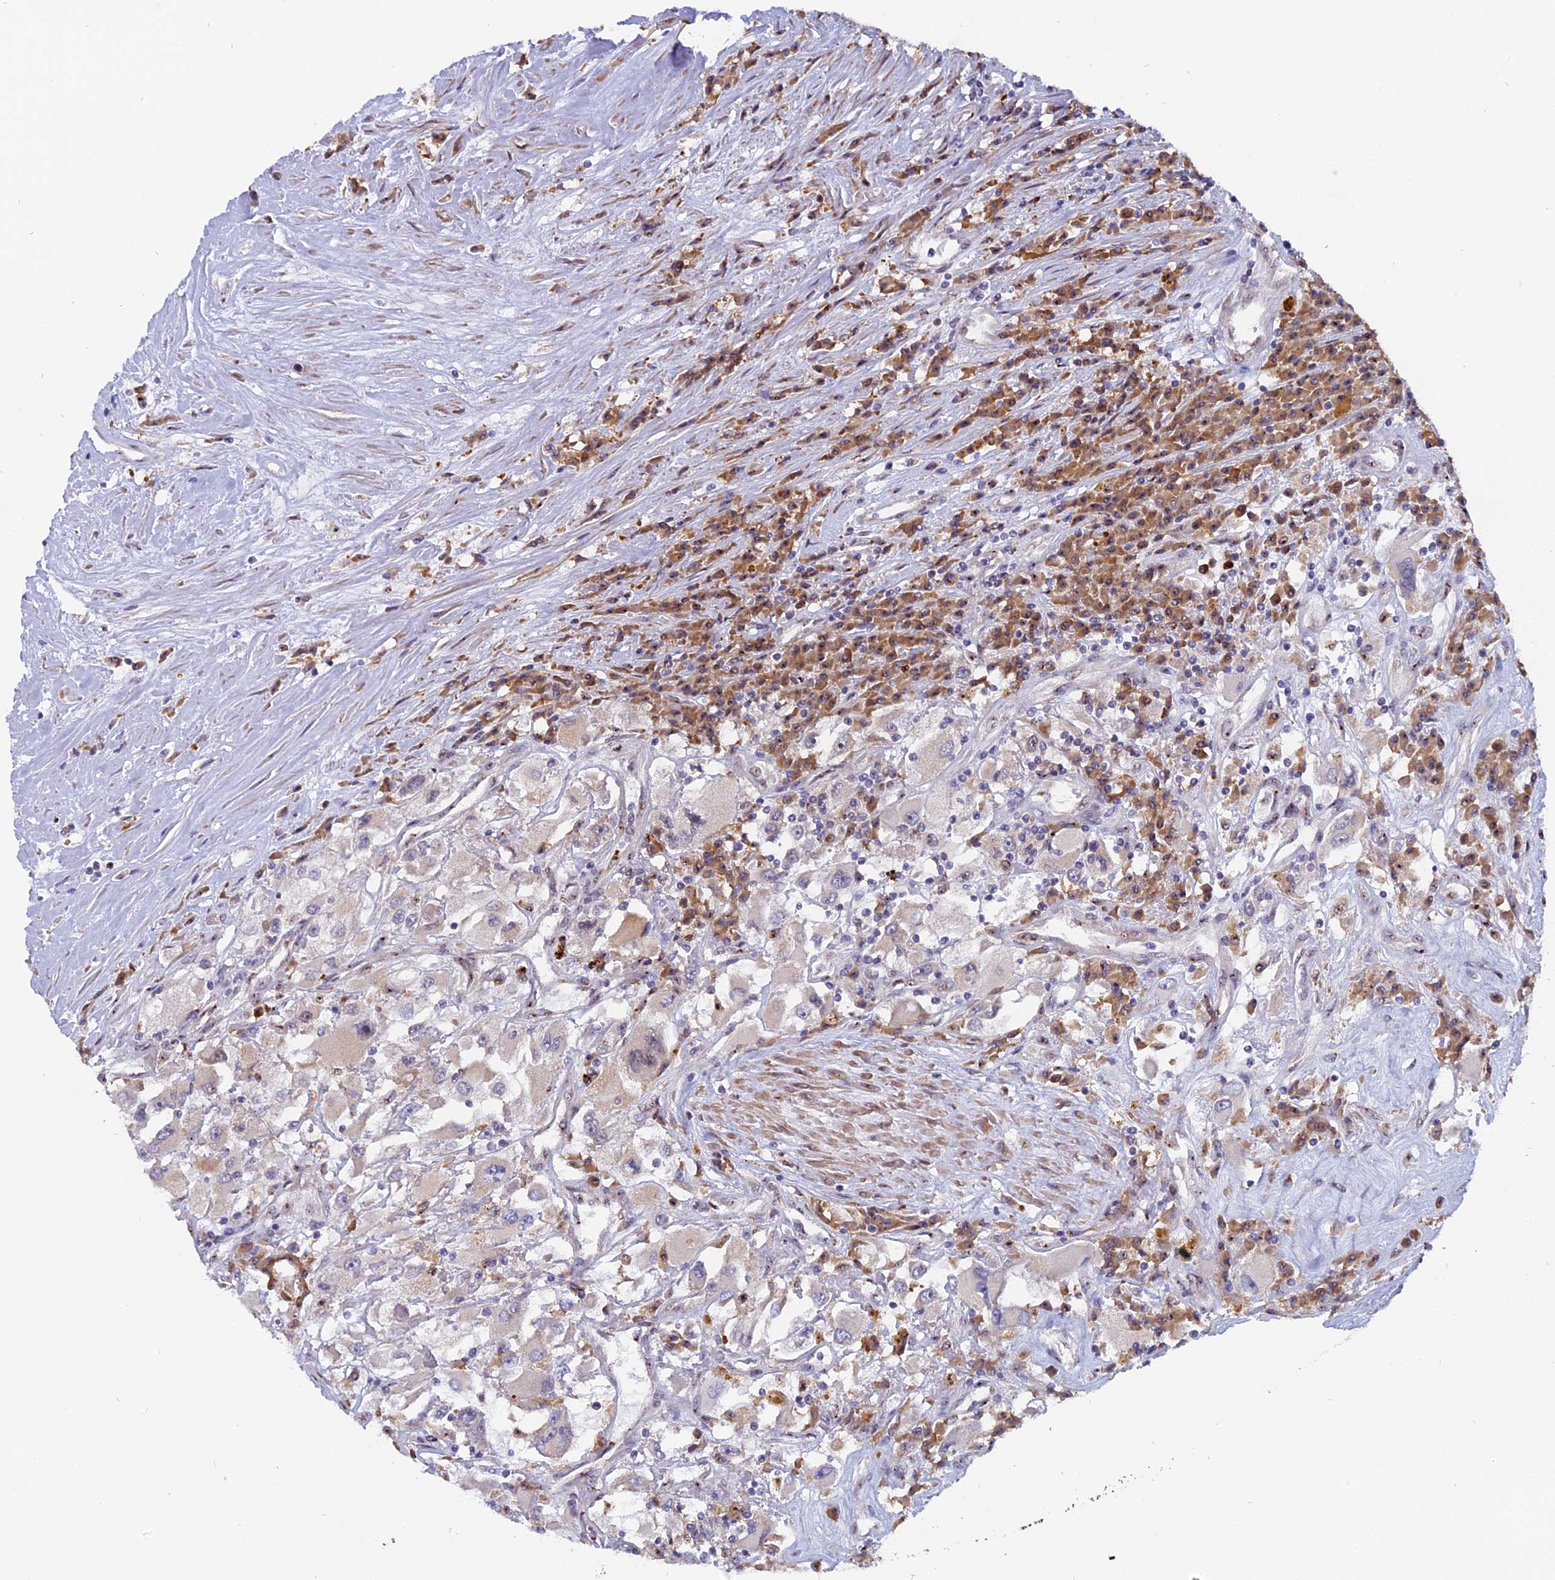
{"staining": {"intensity": "negative", "quantity": "none", "location": "none"}, "tissue": "renal cancer", "cell_type": "Tumor cells", "image_type": "cancer", "snomed": [{"axis": "morphology", "description": "Adenocarcinoma, NOS"}, {"axis": "topography", "description": "Kidney"}], "caption": "The immunohistochemistry (IHC) photomicrograph has no significant staining in tumor cells of renal adenocarcinoma tissue.", "gene": "FAM118B", "patient": {"sex": "female", "age": 52}}